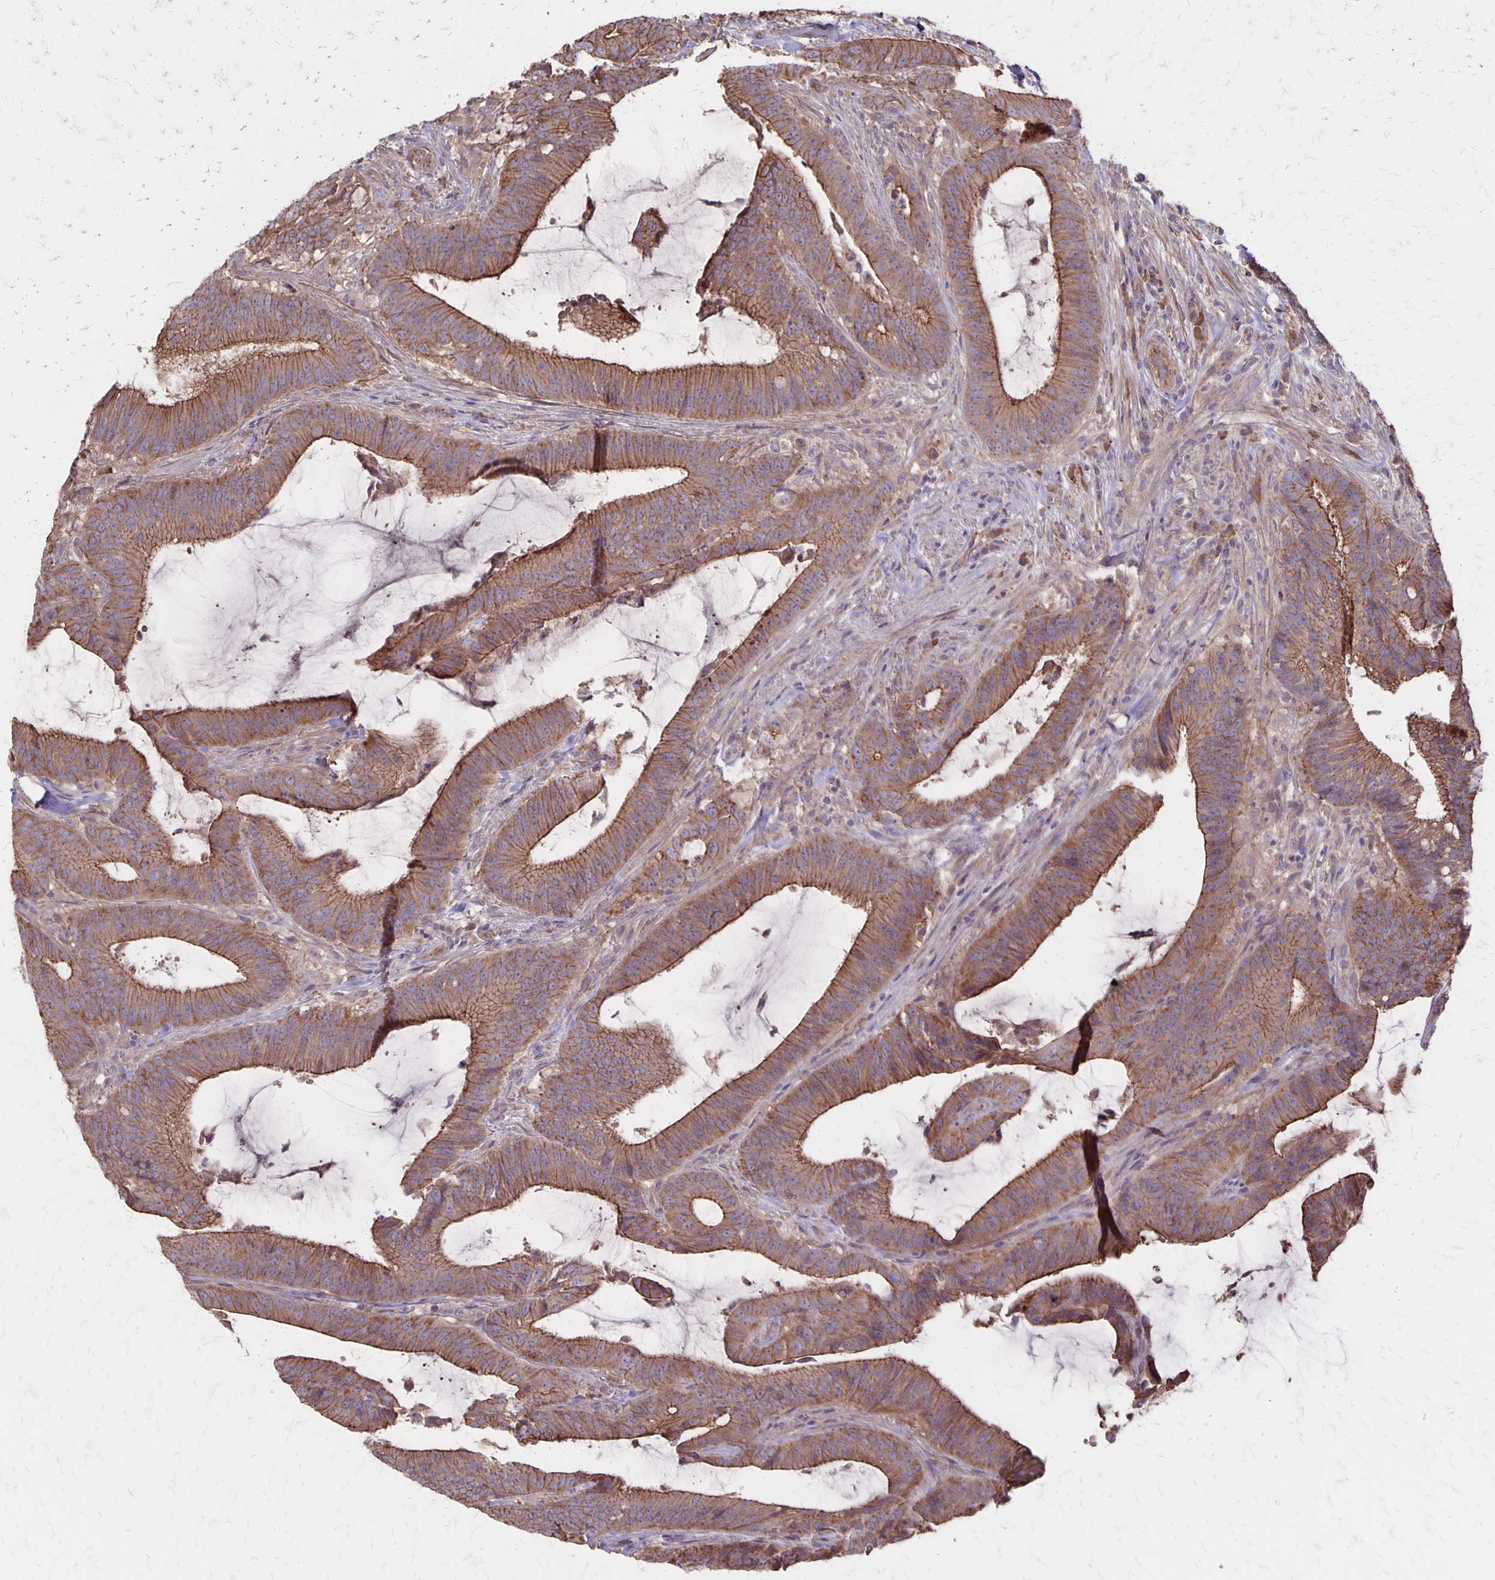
{"staining": {"intensity": "moderate", "quantity": ">75%", "location": "cytoplasmic/membranous"}, "tissue": "colorectal cancer", "cell_type": "Tumor cells", "image_type": "cancer", "snomed": [{"axis": "morphology", "description": "Adenocarcinoma, NOS"}, {"axis": "topography", "description": "Colon"}], "caption": "Tumor cells show medium levels of moderate cytoplasmic/membranous positivity in approximately >75% of cells in adenocarcinoma (colorectal).", "gene": "PROM2", "patient": {"sex": "female", "age": 43}}